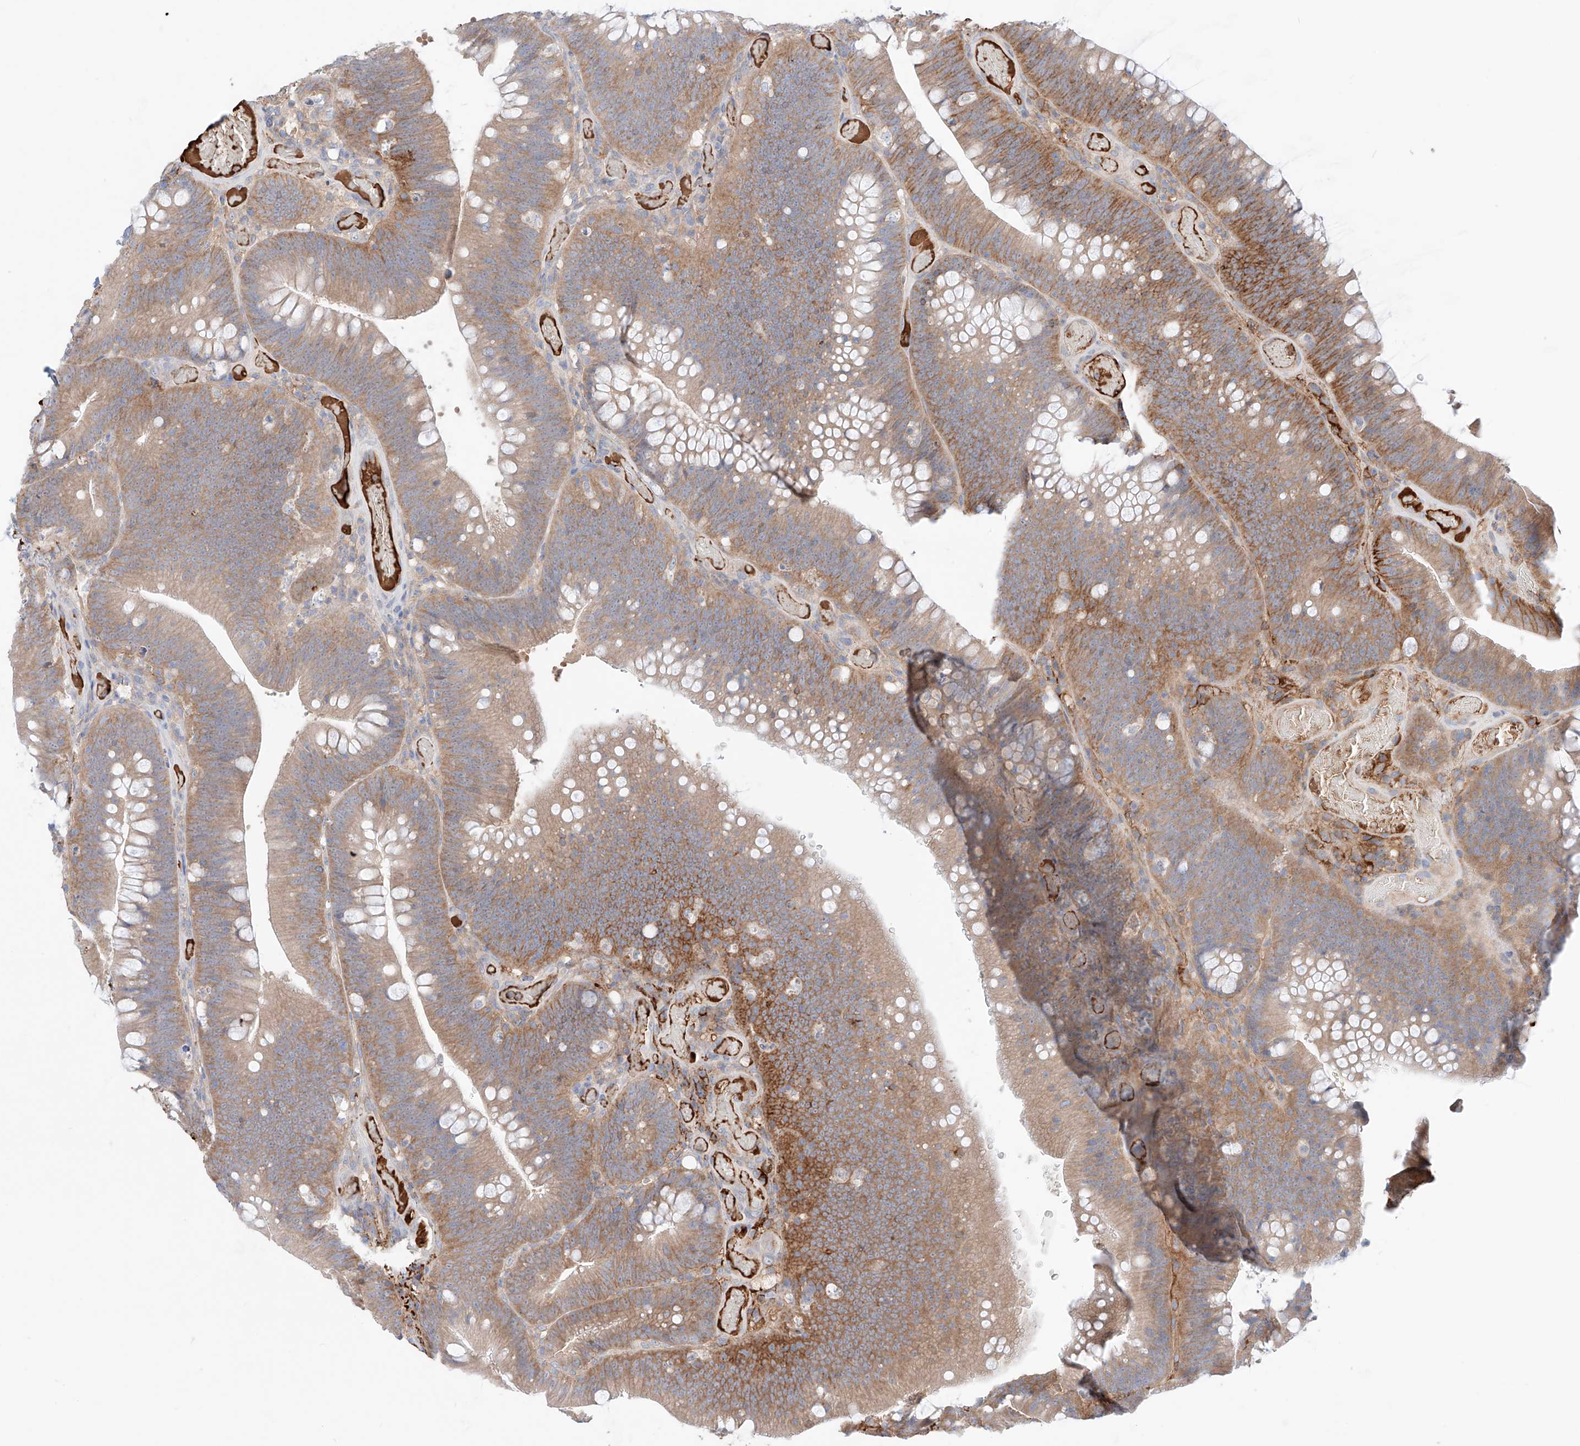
{"staining": {"intensity": "moderate", "quantity": ">75%", "location": "cytoplasmic/membranous"}, "tissue": "colorectal cancer", "cell_type": "Tumor cells", "image_type": "cancer", "snomed": [{"axis": "morphology", "description": "Normal tissue, NOS"}, {"axis": "topography", "description": "Colon"}], "caption": "Colorectal cancer stained with a protein marker displays moderate staining in tumor cells.", "gene": "PGGT1B", "patient": {"sex": "female", "age": 82}}